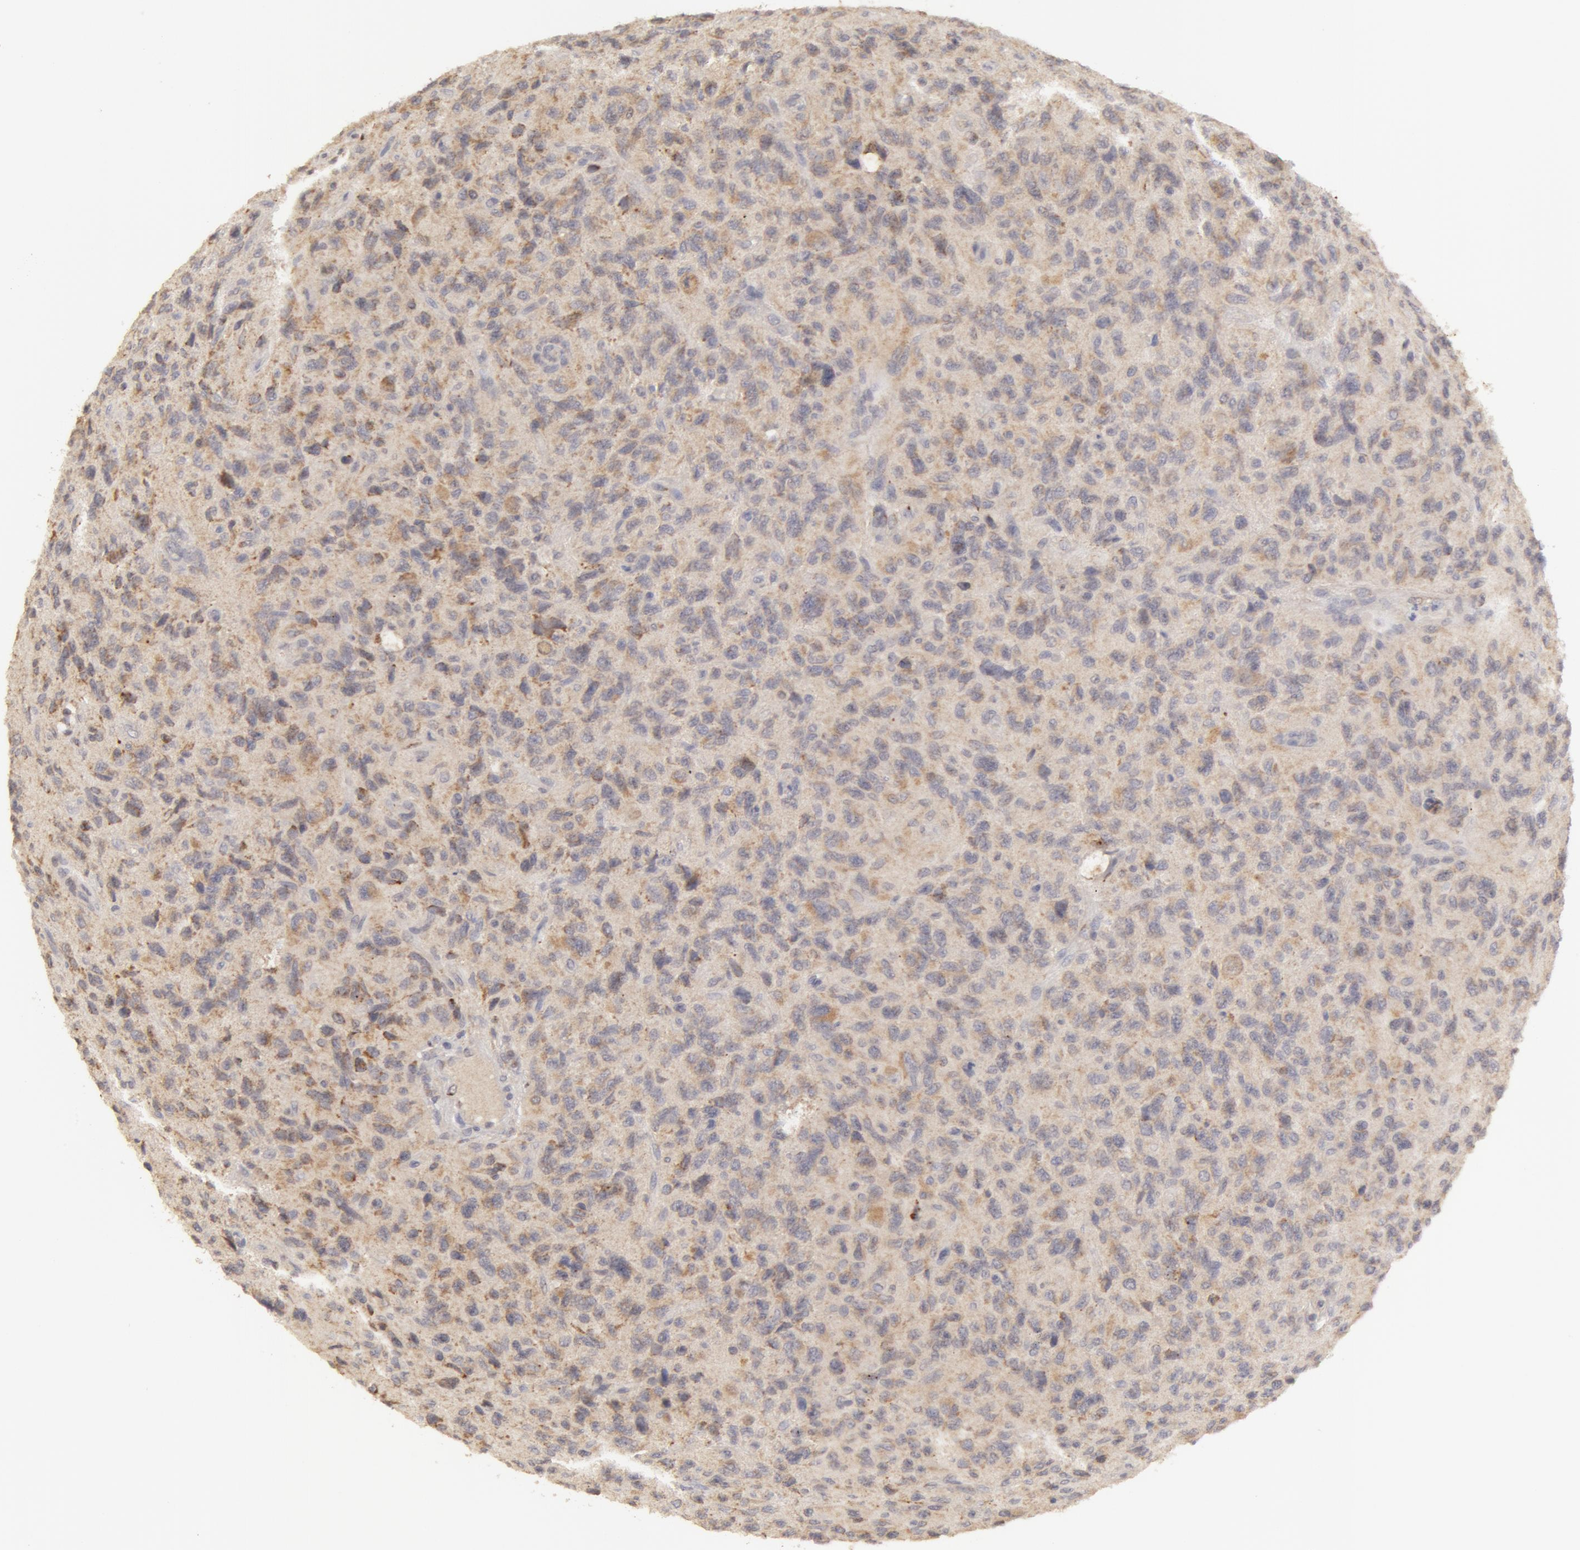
{"staining": {"intensity": "negative", "quantity": "none", "location": "none"}, "tissue": "glioma", "cell_type": "Tumor cells", "image_type": "cancer", "snomed": [{"axis": "morphology", "description": "Glioma, malignant, High grade"}, {"axis": "topography", "description": "Brain"}], "caption": "A photomicrograph of malignant glioma (high-grade) stained for a protein shows no brown staining in tumor cells.", "gene": "ADPRH", "patient": {"sex": "female", "age": 60}}